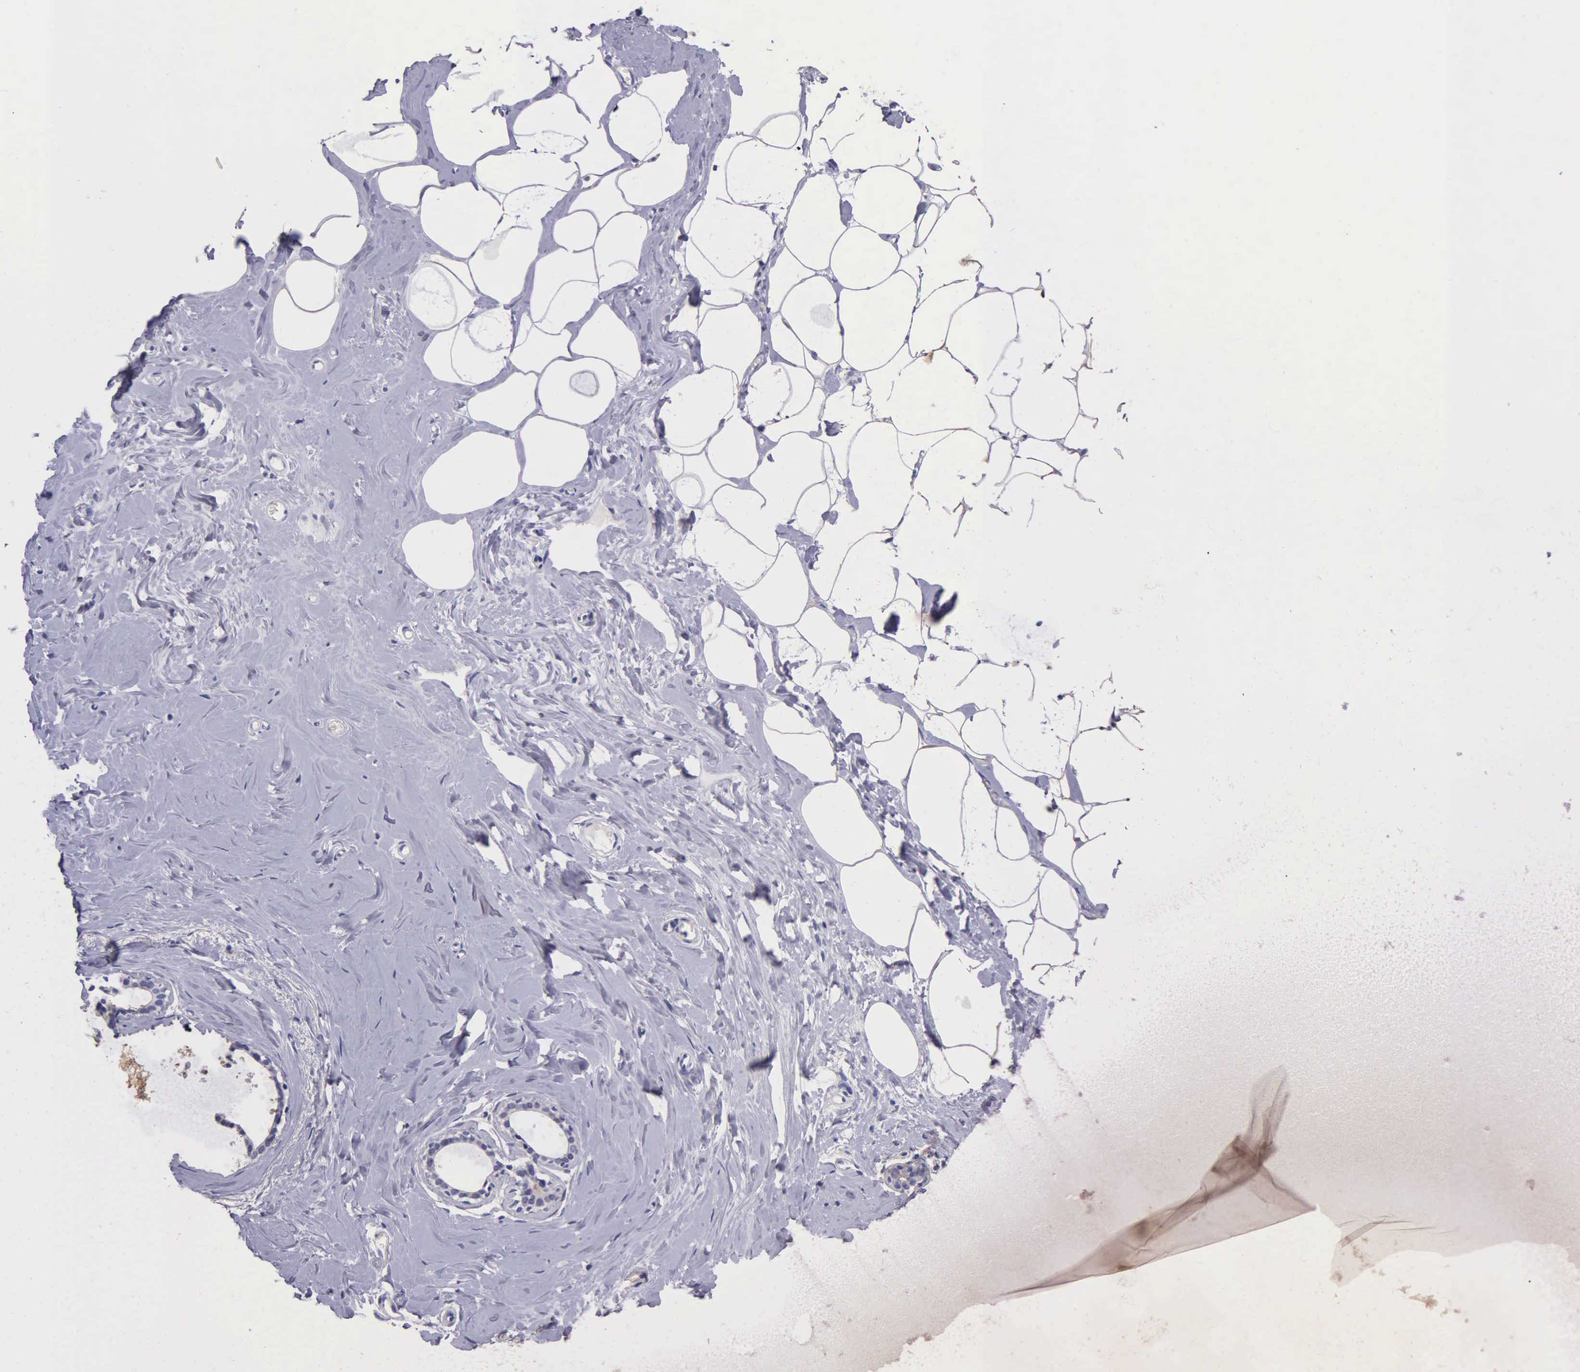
{"staining": {"intensity": "negative", "quantity": "none", "location": "none"}, "tissue": "breast", "cell_type": "Adipocytes", "image_type": "normal", "snomed": [{"axis": "morphology", "description": "Normal tissue, NOS"}, {"axis": "topography", "description": "Breast"}], "caption": "An IHC histopathology image of normal breast is shown. There is no staining in adipocytes of breast.", "gene": "GSTT2B", "patient": {"sex": "female", "age": 45}}